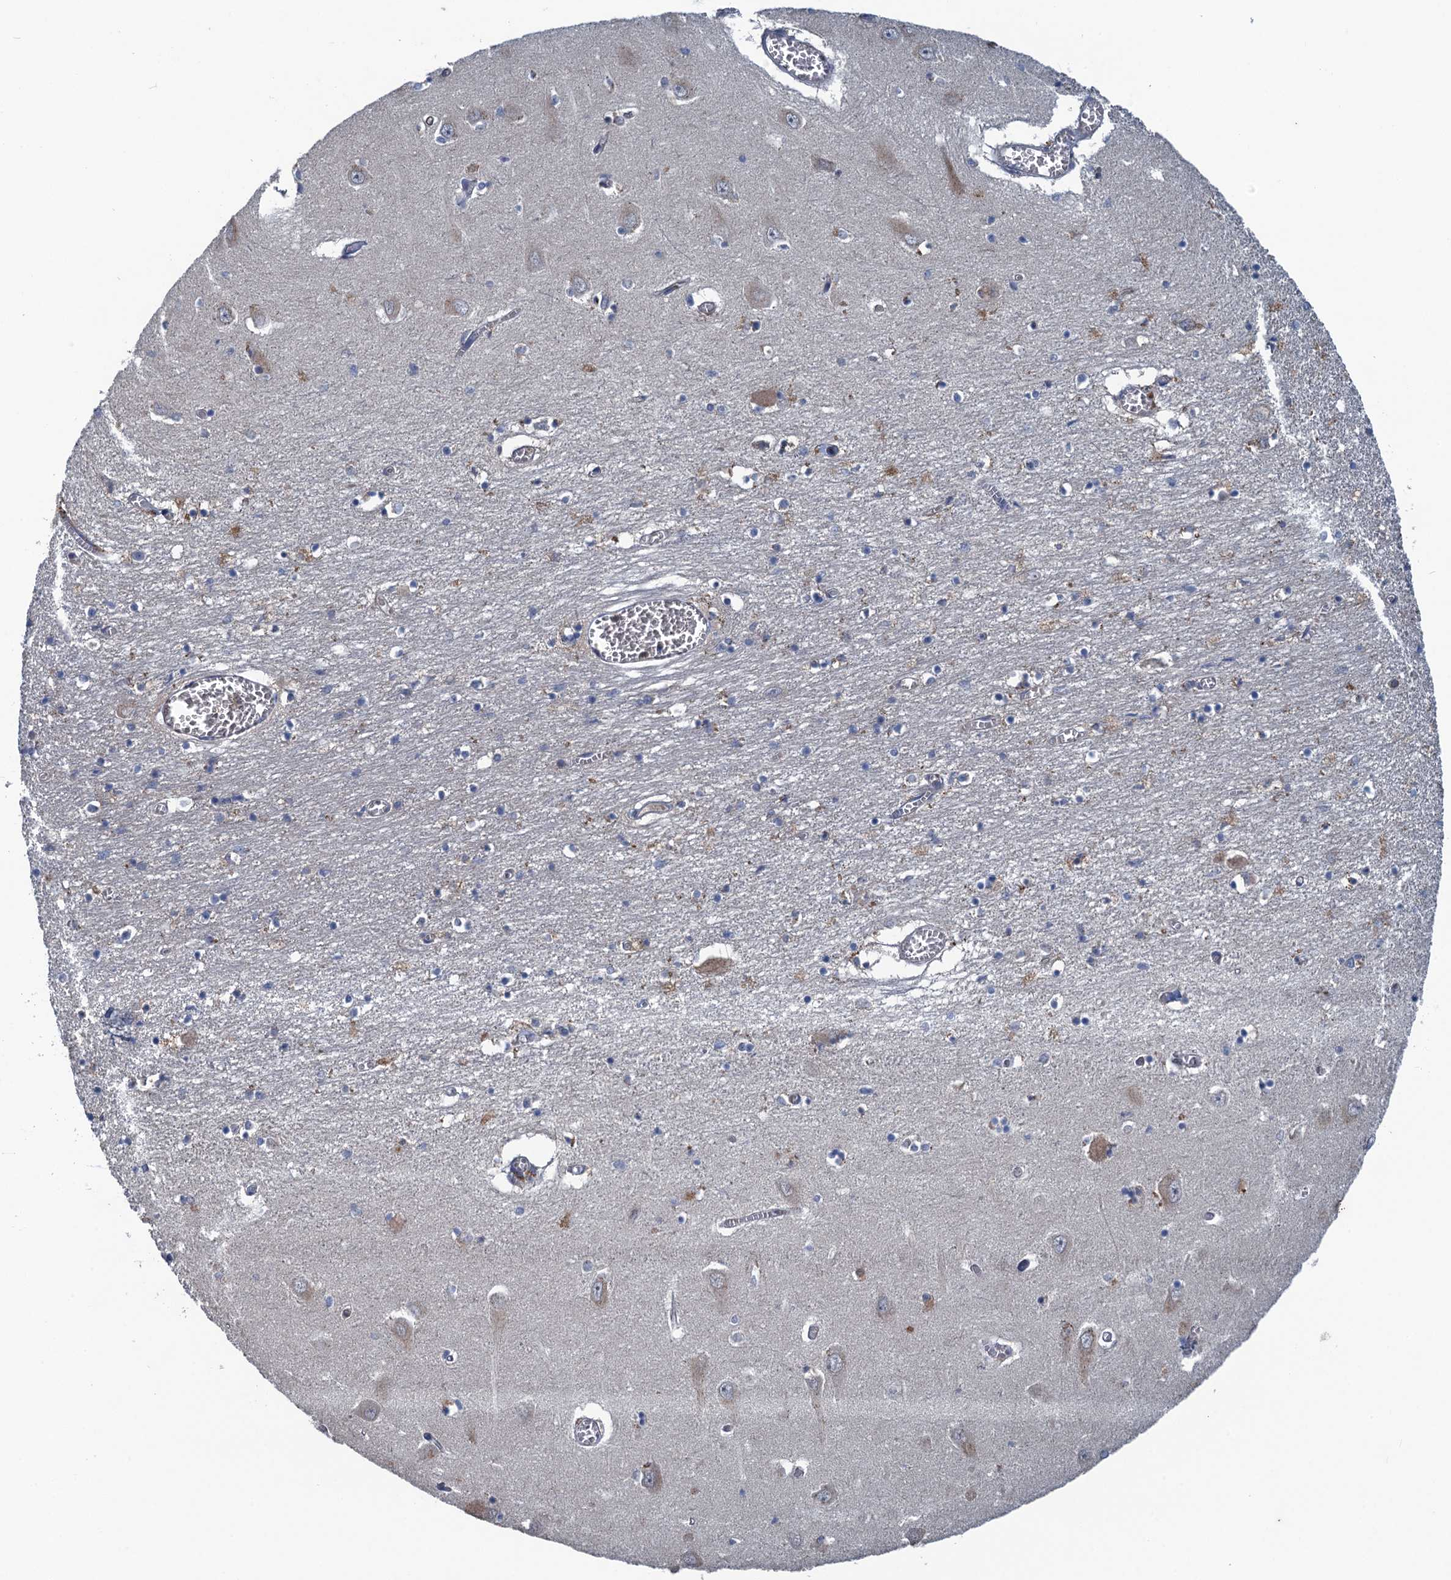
{"staining": {"intensity": "moderate", "quantity": "<25%", "location": "cytoplasmic/membranous"}, "tissue": "hippocampus", "cell_type": "Glial cells", "image_type": "normal", "snomed": [{"axis": "morphology", "description": "Normal tissue, NOS"}, {"axis": "topography", "description": "Hippocampus"}], "caption": "This photomicrograph demonstrates normal hippocampus stained with IHC to label a protein in brown. The cytoplasmic/membranous of glial cells show moderate positivity for the protein. Nuclei are counter-stained blue.", "gene": "KBTBD8", "patient": {"sex": "male", "age": 70}}